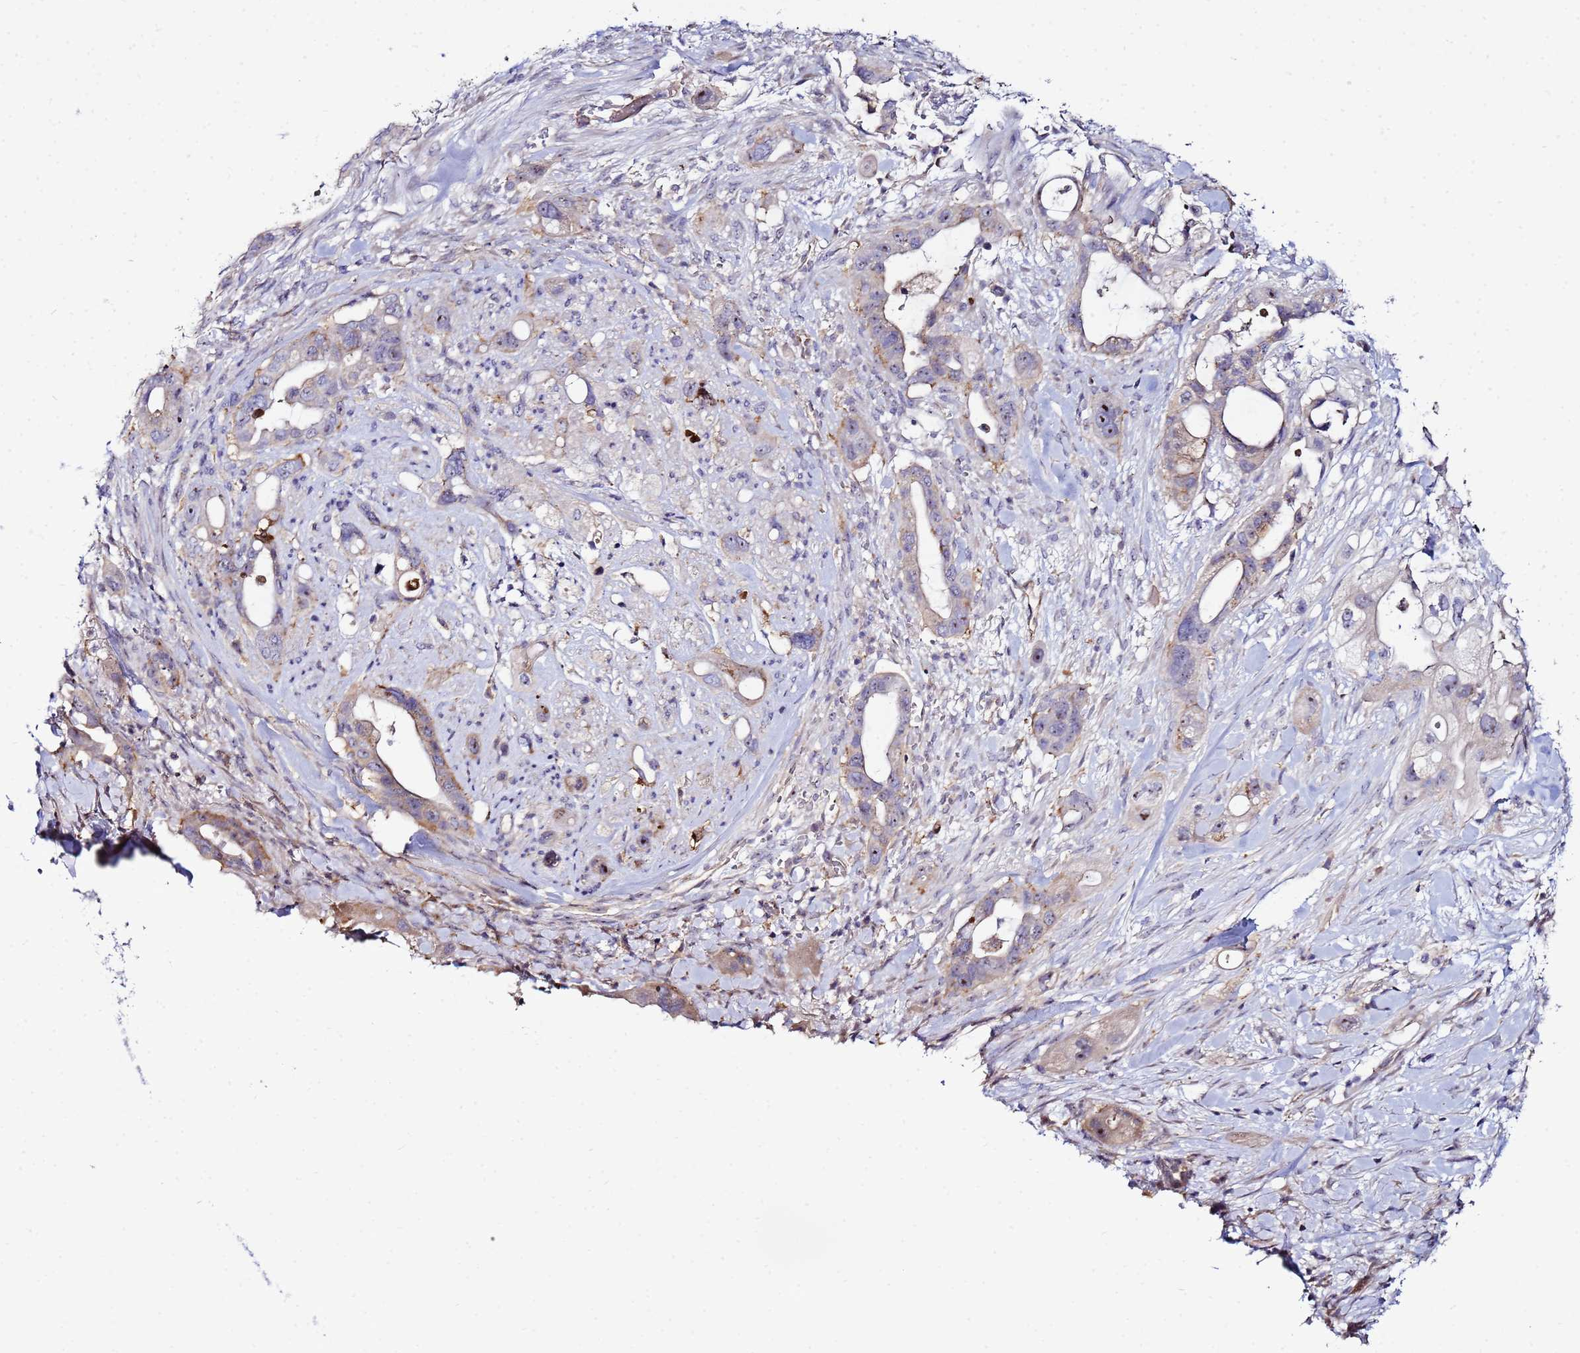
{"staining": {"intensity": "moderate", "quantity": "<25%", "location": "cytoplasmic/membranous"}, "tissue": "pancreatic cancer", "cell_type": "Tumor cells", "image_type": "cancer", "snomed": [{"axis": "morphology", "description": "Adenocarcinoma, NOS"}, {"axis": "topography", "description": "Pancreas"}], "caption": "Protein expression analysis of human pancreatic cancer (adenocarcinoma) reveals moderate cytoplasmic/membranous staining in about <25% of tumor cells. (Stains: DAB (3,3'-diaminobenzidine) in brown, nuclei in blue, Microscopy: brightfield microscopy at high magnification).", "gene": "NOL8", "patient": {"sex": "male", "age": 44}}